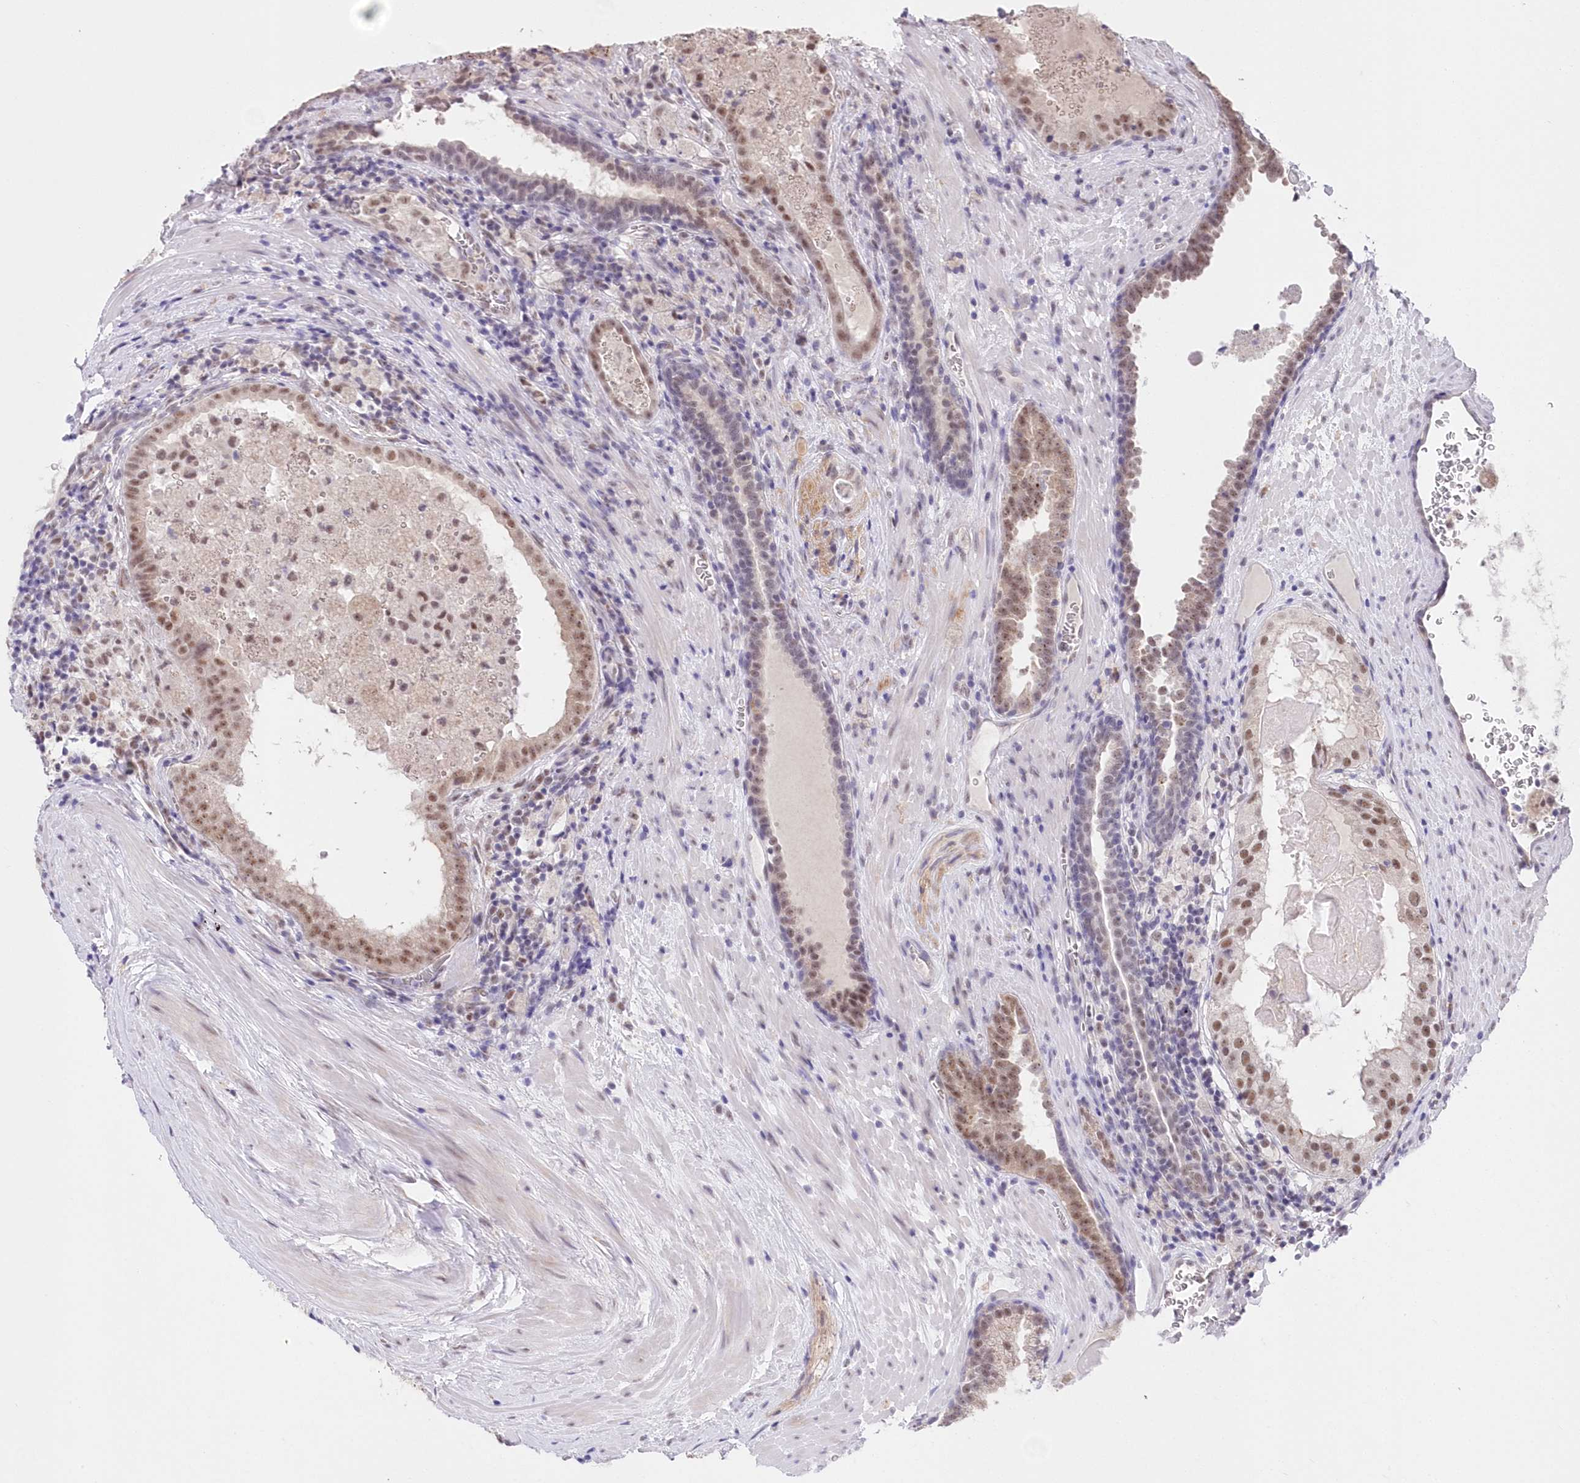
{"staining": {"intensity": "moderate", "quantity": ">75%", "location": "nuclear"}, "tissue": "prostate cancer", "cell_type": "Tumor cells", "image_type": "cancer", "snomed": [{"axis": "morphology", "description": "Adenocarcinoma, High grade"}, {"axis": "topography", "description": "Prostate"}], "caption": "A high-resolution histopathology image shows immunohistochemistry (IHC) staining of prostate cancer (high-grade adenocarcinoma), which reveals moderate nuclear positivity in about >75% of tumor cells.", "gene": "RBM27", "patient": {"sex": "male", "age": 68}}